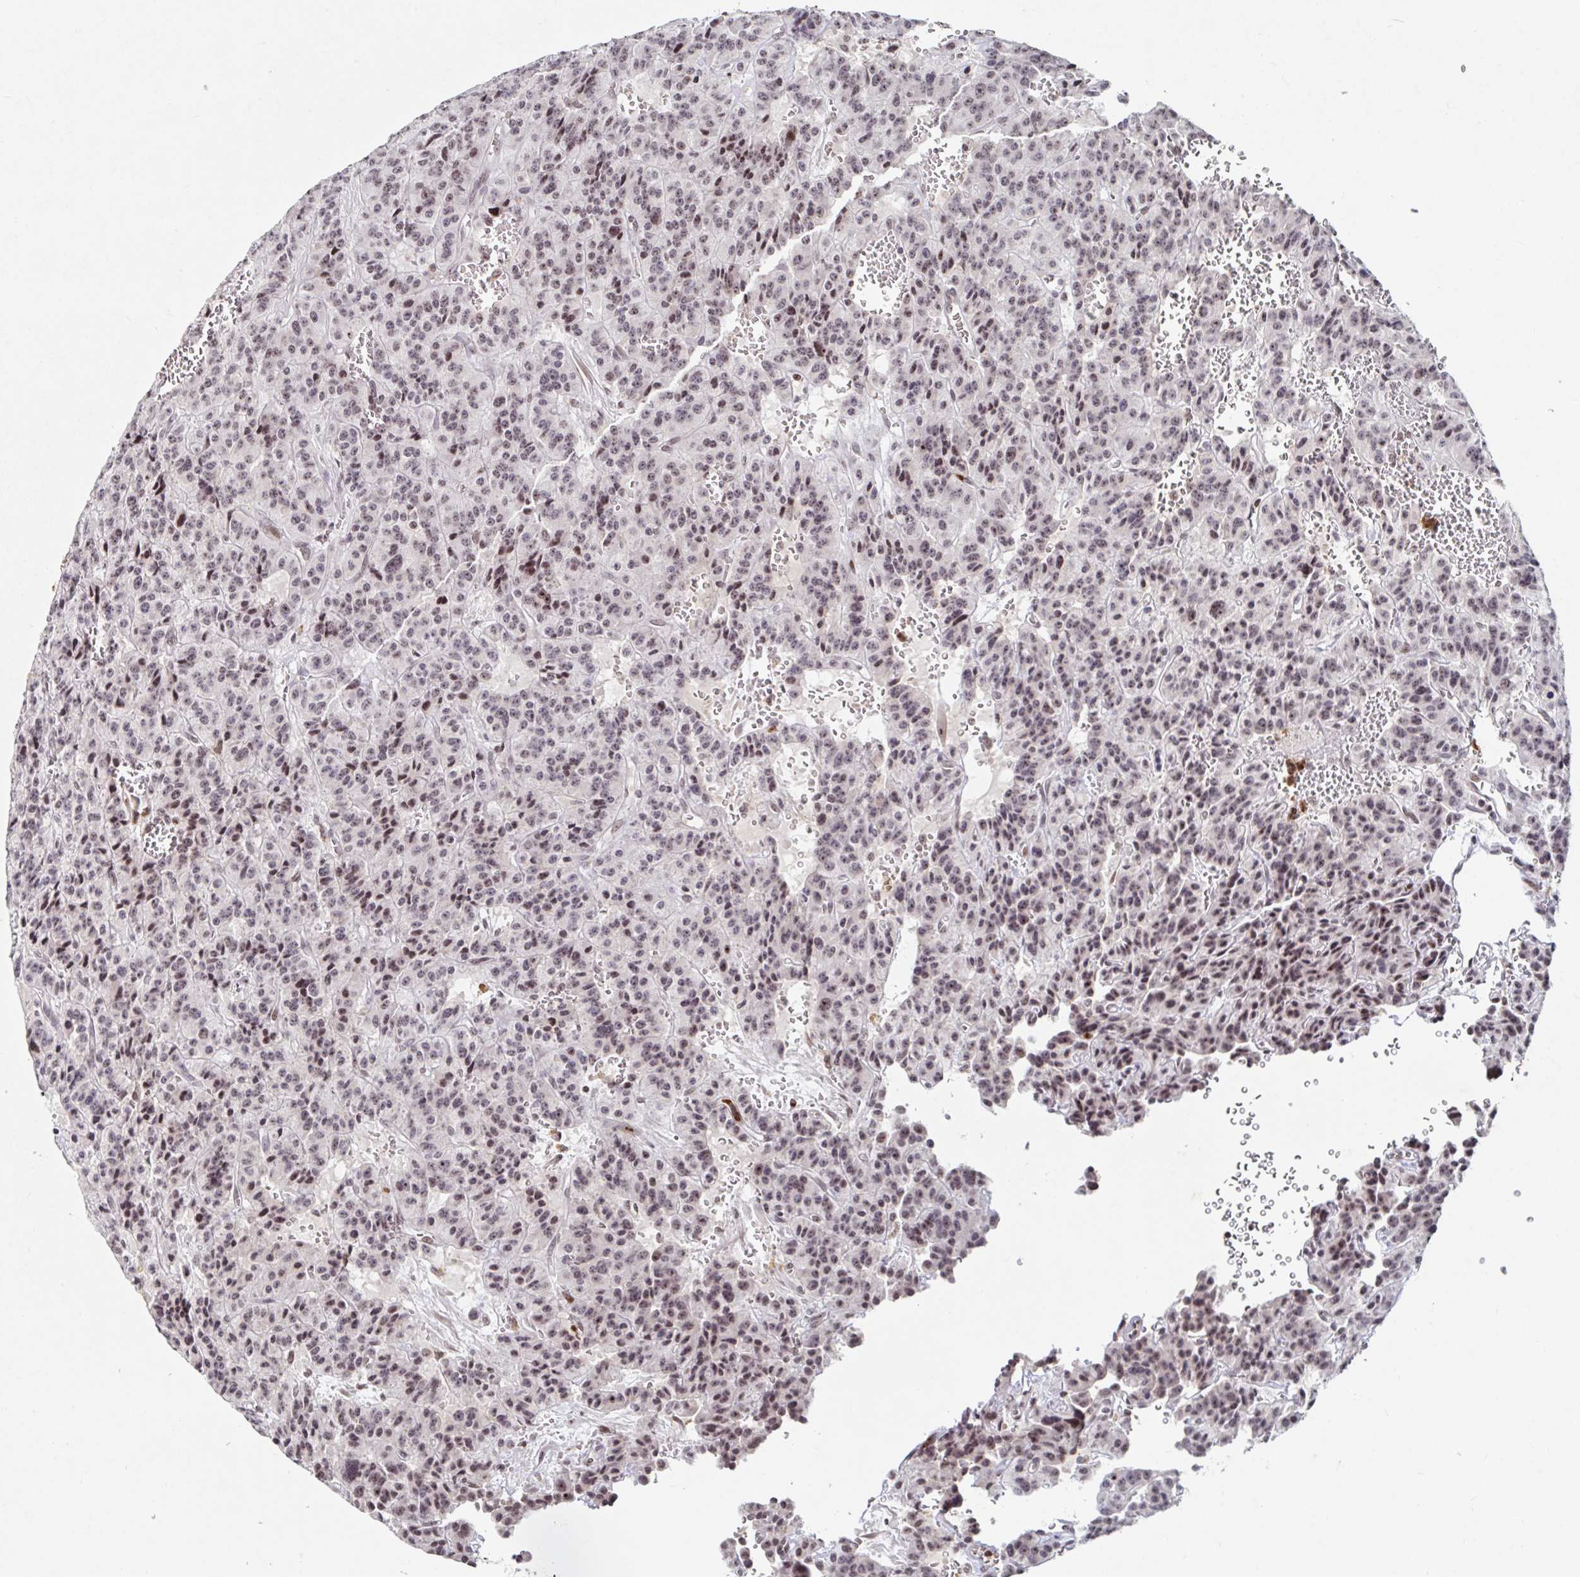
{"staining": {"intensity": "weak", "quantity": ">75%", "location": "nuclear"}, "tissue": "carcinoid", "cell_type": "Tumor cells", "image_type": "cancer", "snomed": [{"axis": "morphology", "description": "Carcinoid, malignant, NOS"}, {"axis": "topography", "description": "Lung"}], "caption": "Approximately >75% of tumor cells in human malignant carcinoid show weak nuclear protein expression as visualized by brown immunohistochemical staining.", "gene": "C19orf53", "patient": {"sex": "female", "age": 71}}